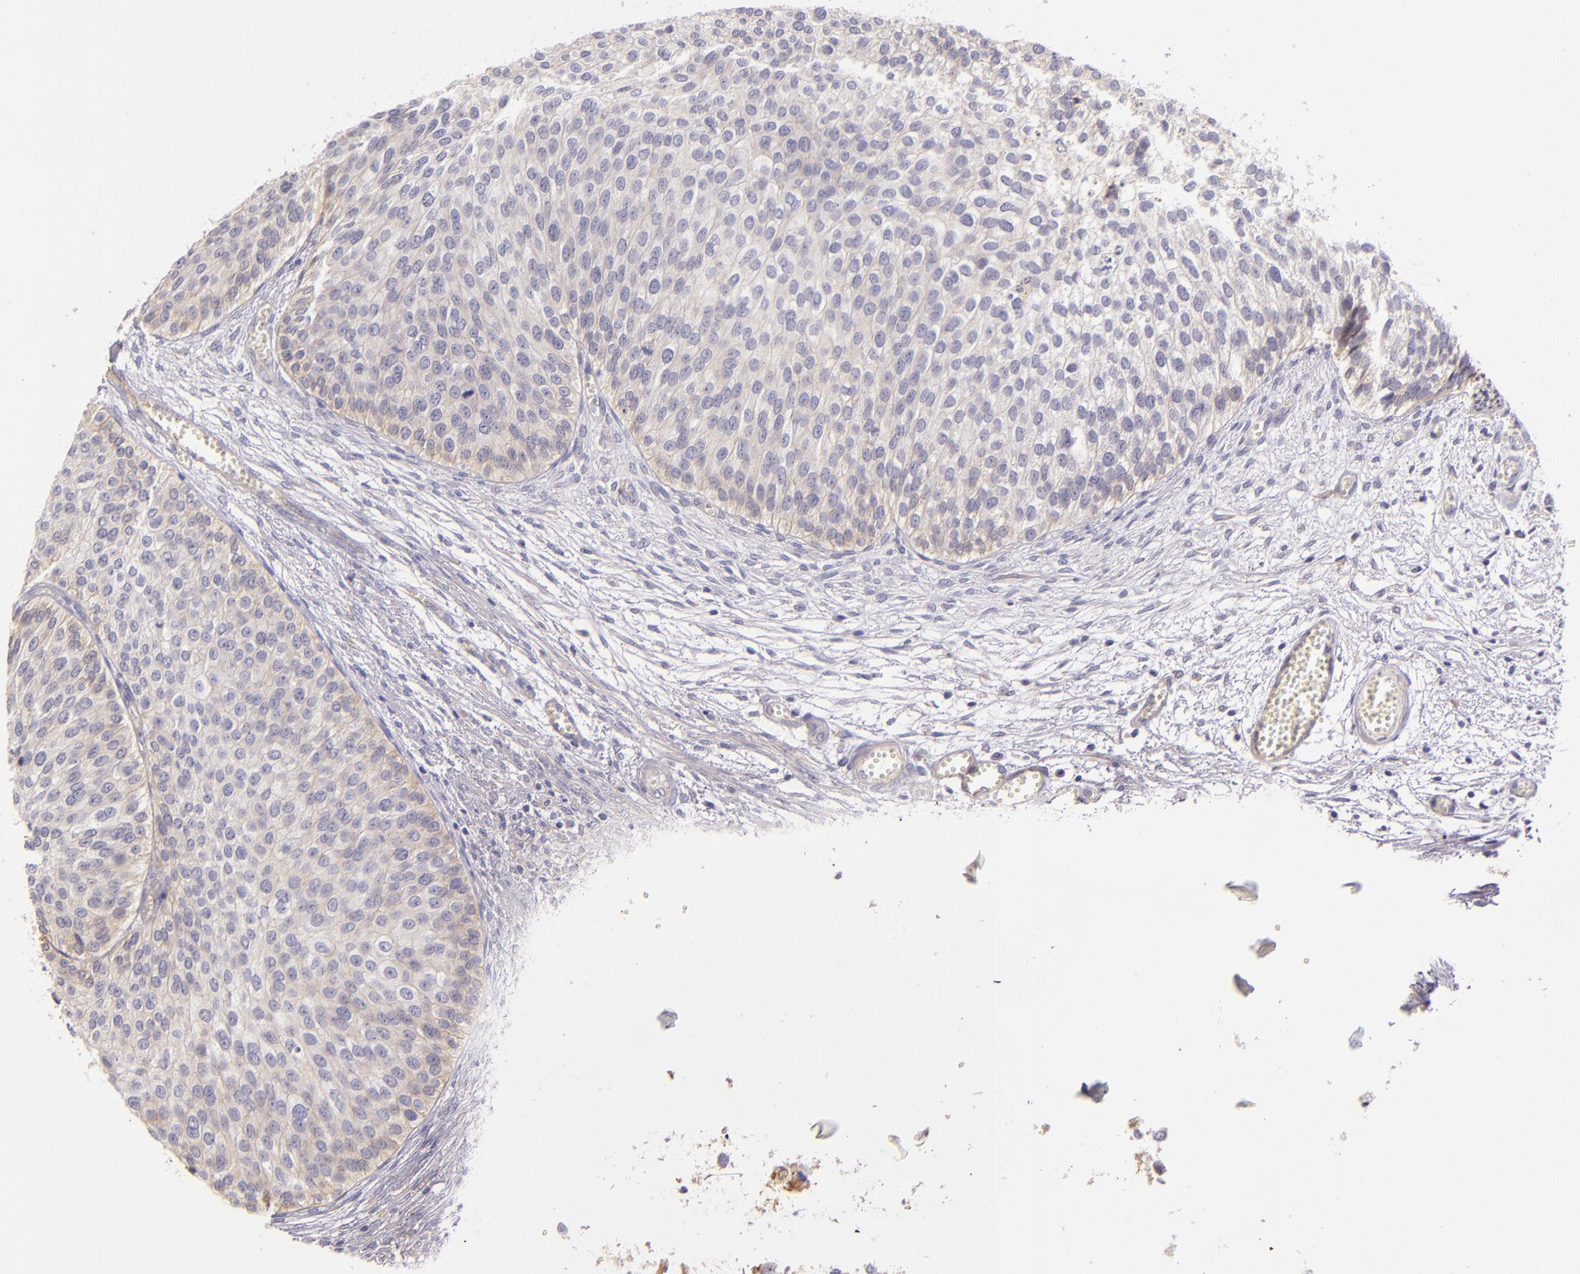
{"staining": {"intensity": "weak", "quantity": "<25%", "location": "cytoplasmic/membranous"}, "tissue": "urothelial cancer", "cell_type": "Tumor cells", "image_type": "cancer", "snomed": [{"axis": "morphology", "description": "Urothelial carcinoma, Low grade"}, {"axis": "topography", "description": "Urinary bladder"}], "caption": "There is no significant expression in tumor cells of urothelial carcinoma (low-grade). (DAB (3,3'-diaminobenzidine) immunohistochemistry (IHC) with hematoxylin counter stain).", "gene": "CTSF", "patient": {"sex": "male", "age": 84}}